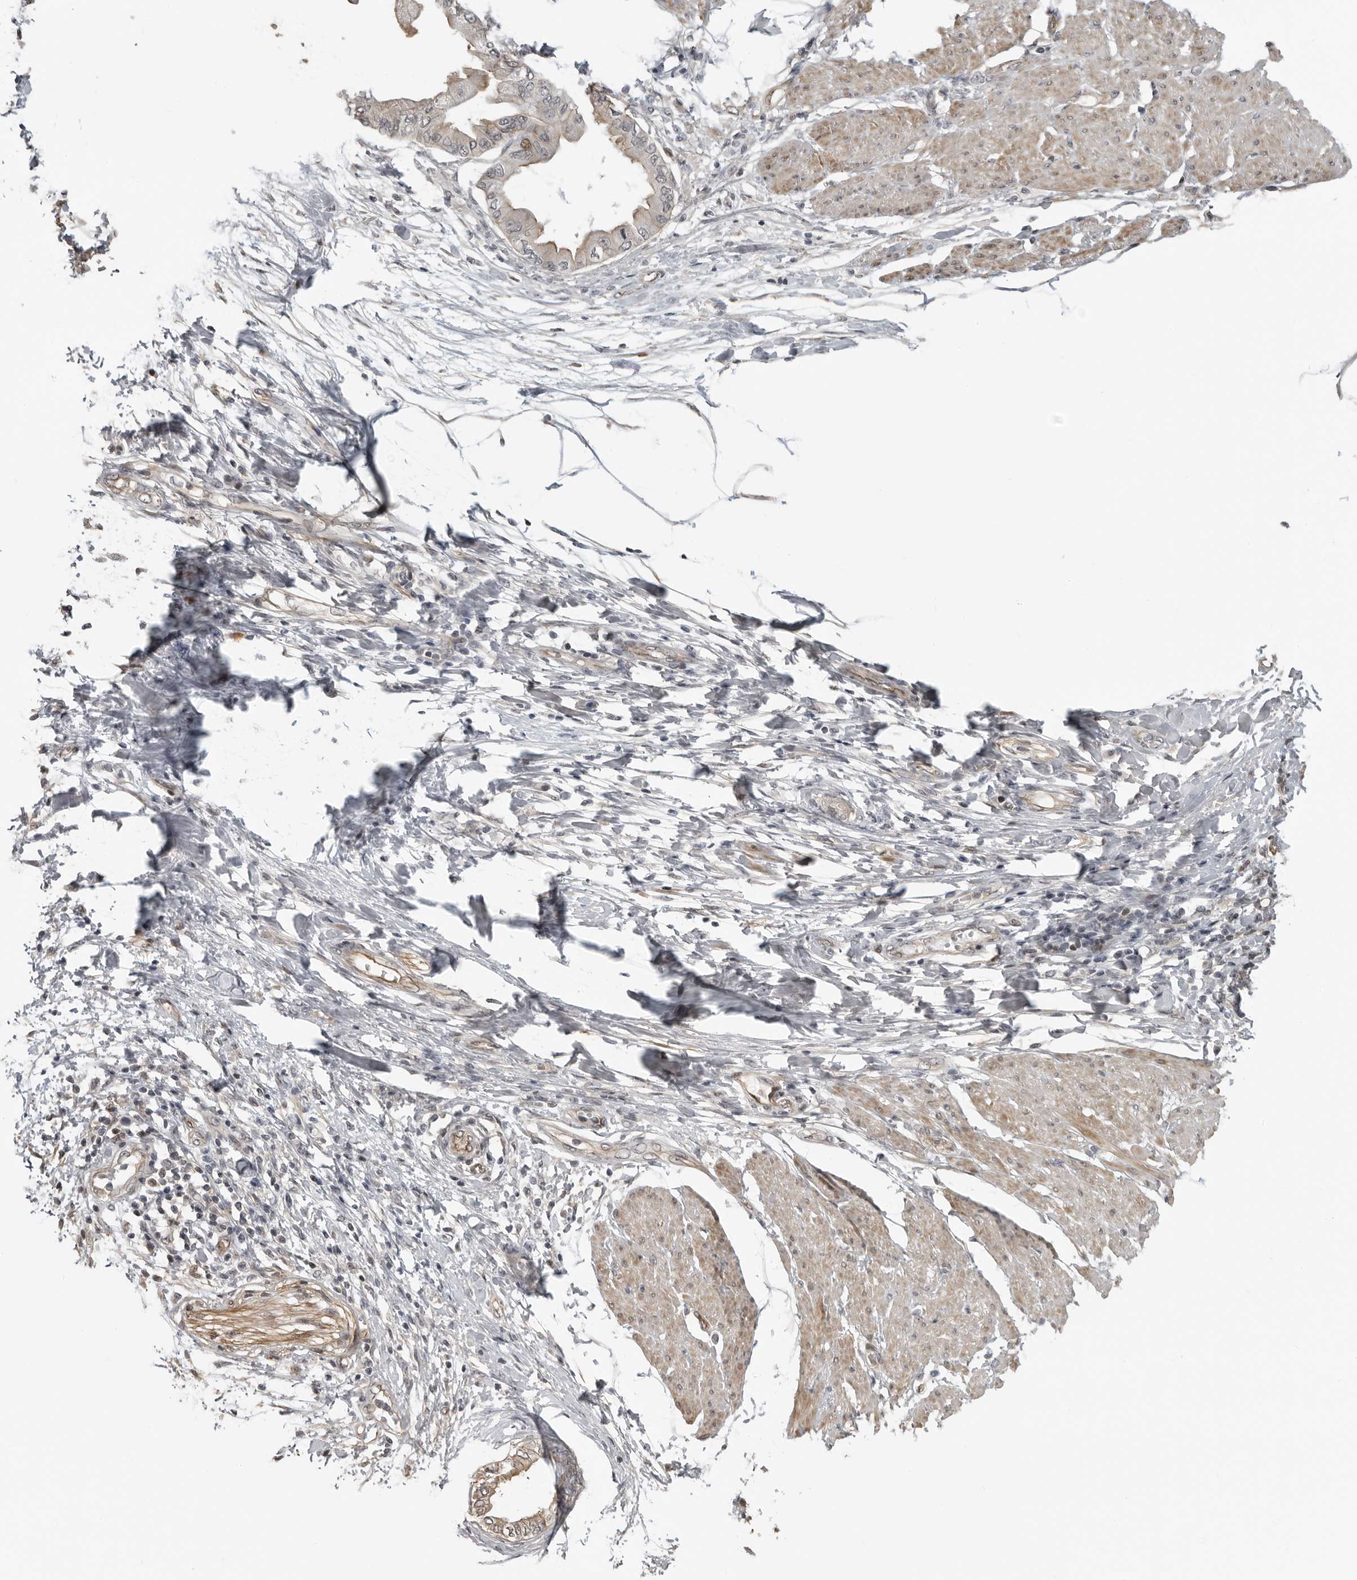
{"staining": {"intensity": "weak", "quantity": "<25%", "location": "cytoplasmic/membranous"}, "tissue": "pancreatic cancer", "cell_type": "Tumor cells", "image_type": "cancer", "snomed": [{"axis": "morphology", "description": "Normal tissue, NOS"}, {"axis": "morphology", "description": "Adenocarcinoma, NOS"}, {"axis": "topography", "description": "Pancreas"}, {"axis": "topography", "description": "Duodenum"}], "caption": "This is a image of immunohistochemistry (IHC) staining of pancreatic adenocarcinoma, which shows no expression in tumor cells.", "gene": "PRRX2", "patient": {"sex": "female", "age": 60}}